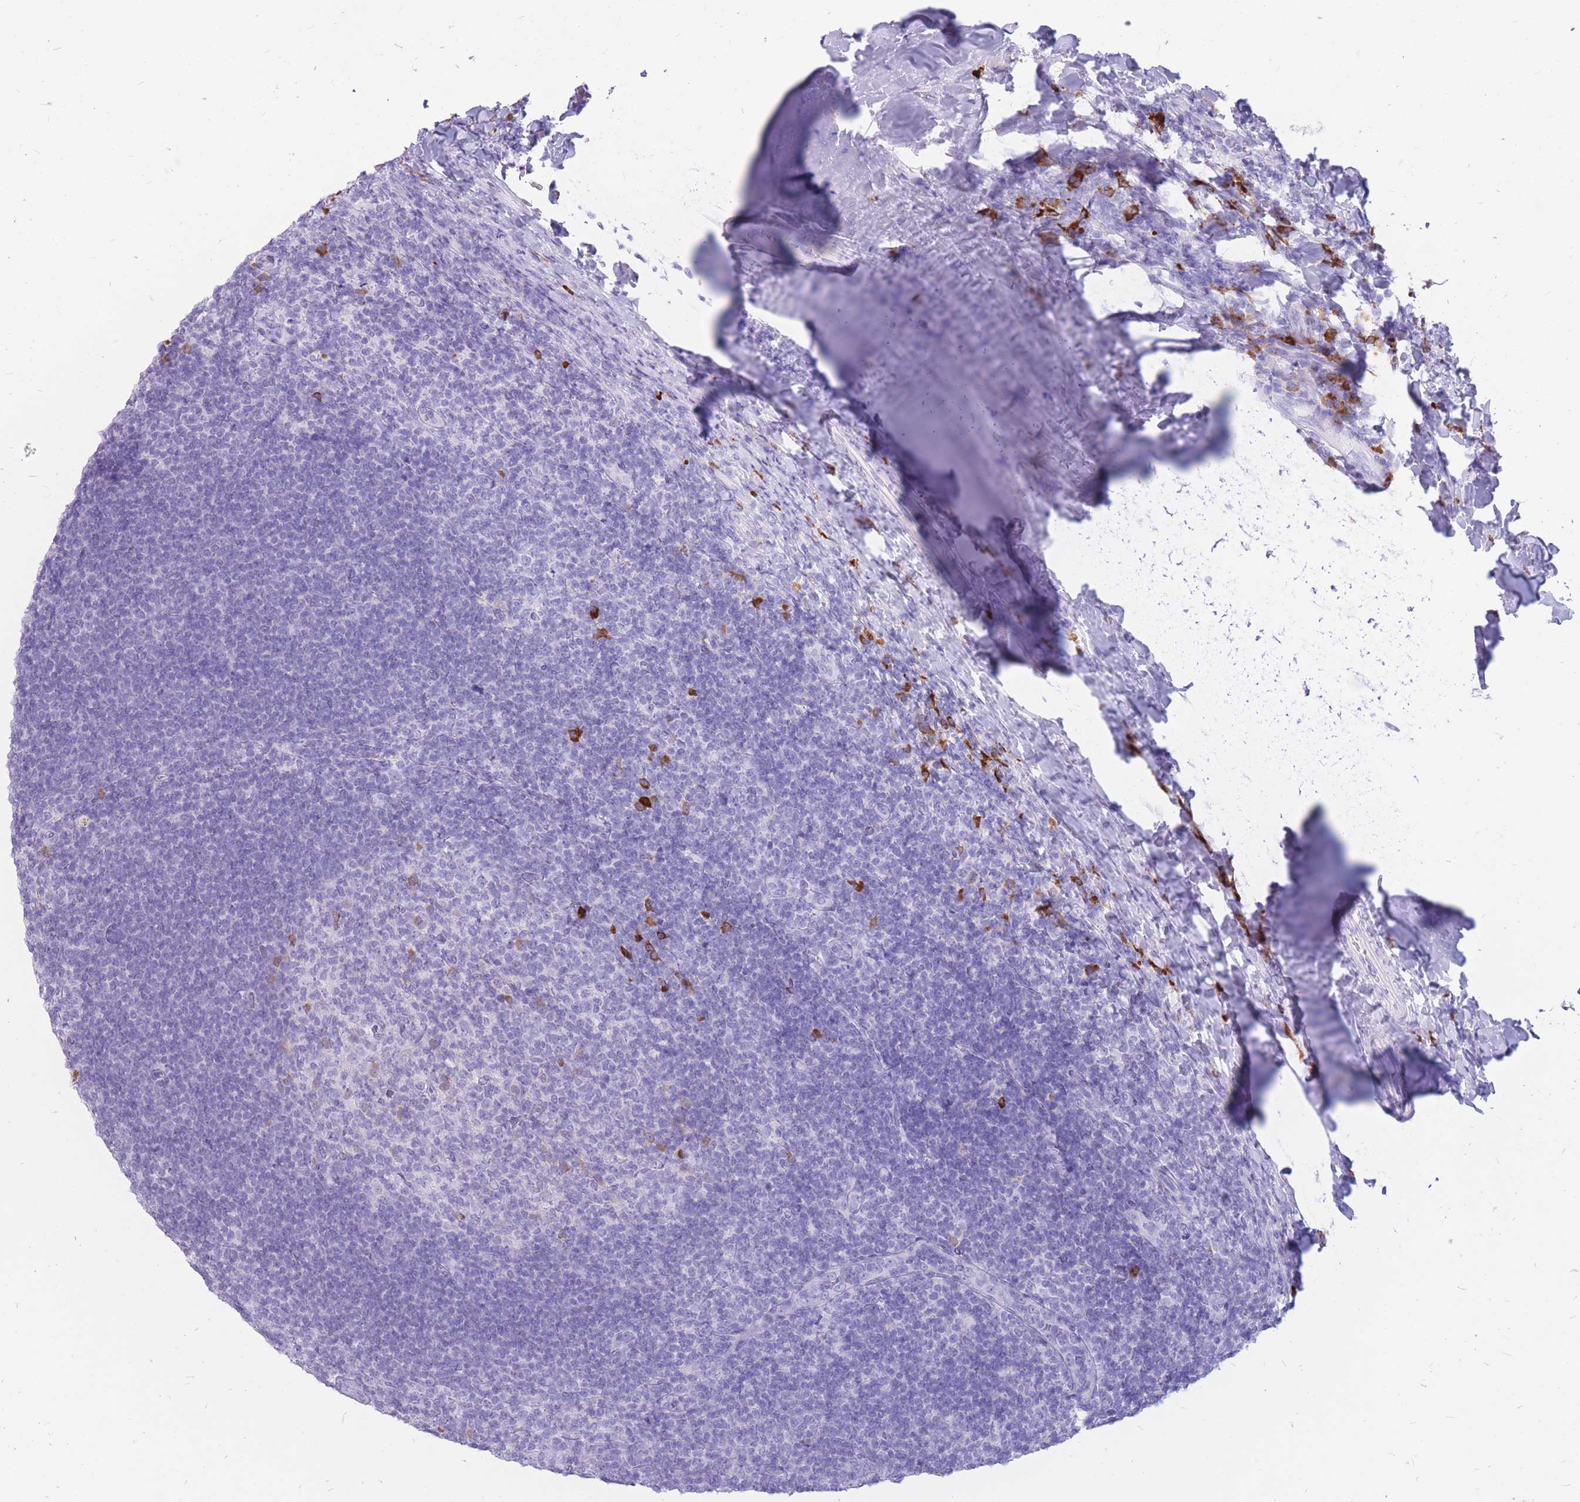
{"staining": {"intensity": "moderate", "quantity": "<25%", "location": "cytoplasmic/membranous"}, "tissue": "tonsil", "cell_type": "Germinal center cells", "image_type": "normal", "snomed": [{"axis": "morphology", "description": "Normal tissue, NOS"}, {"axis": "topography", "description": "Tonsil"}], "caption": "Unremarkable tonsil was stained to show a protein in brown. There is low levels of moderate cytoplasmic/membranous positivity in about <25% of germinal center cells. (IHC, brightfield microscopy, high magnification).", "gene": "ZFP37", "patient": {"sex": "female", "age": 10}}